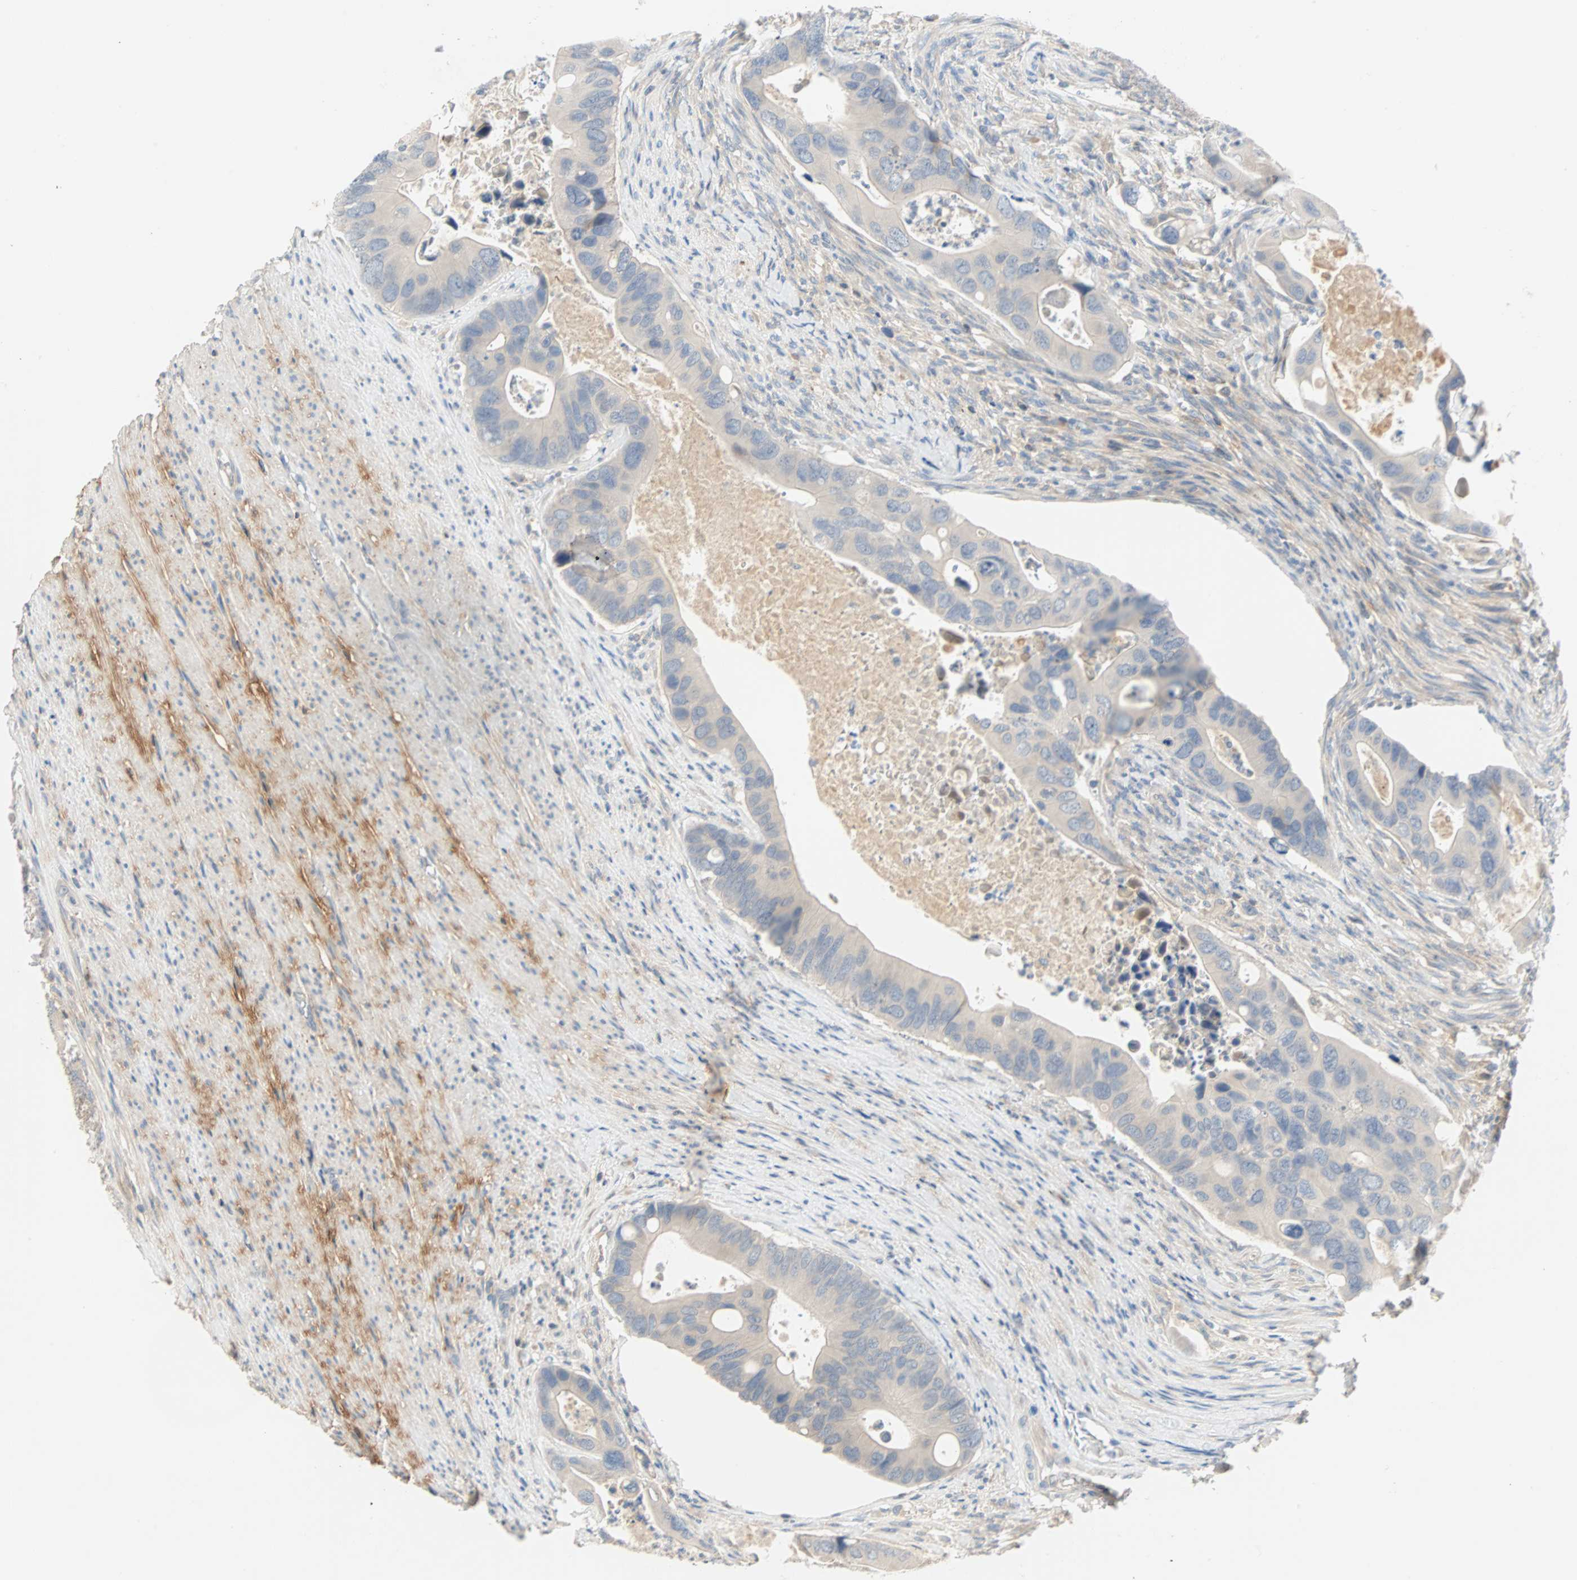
{"staining": {"intensity": "negative", "quantity": "none", "location": "none"}, "tissue": "colorectal cancer", "cell_type": "Tumor cells", "image_type": "cancer", "snomed": [{"axis": "morphology", "description": "Adenocarcinoma, NOS"}, {"axis": "topography", "description": "Rectum"}], "caption": "IHC image of adenocarcinoma (colorectal) stained for a protein (brown), which displays no expression in tumor cells.", "gene": "MAP4K1", "patient": {"sex": "female", "age": 57}}